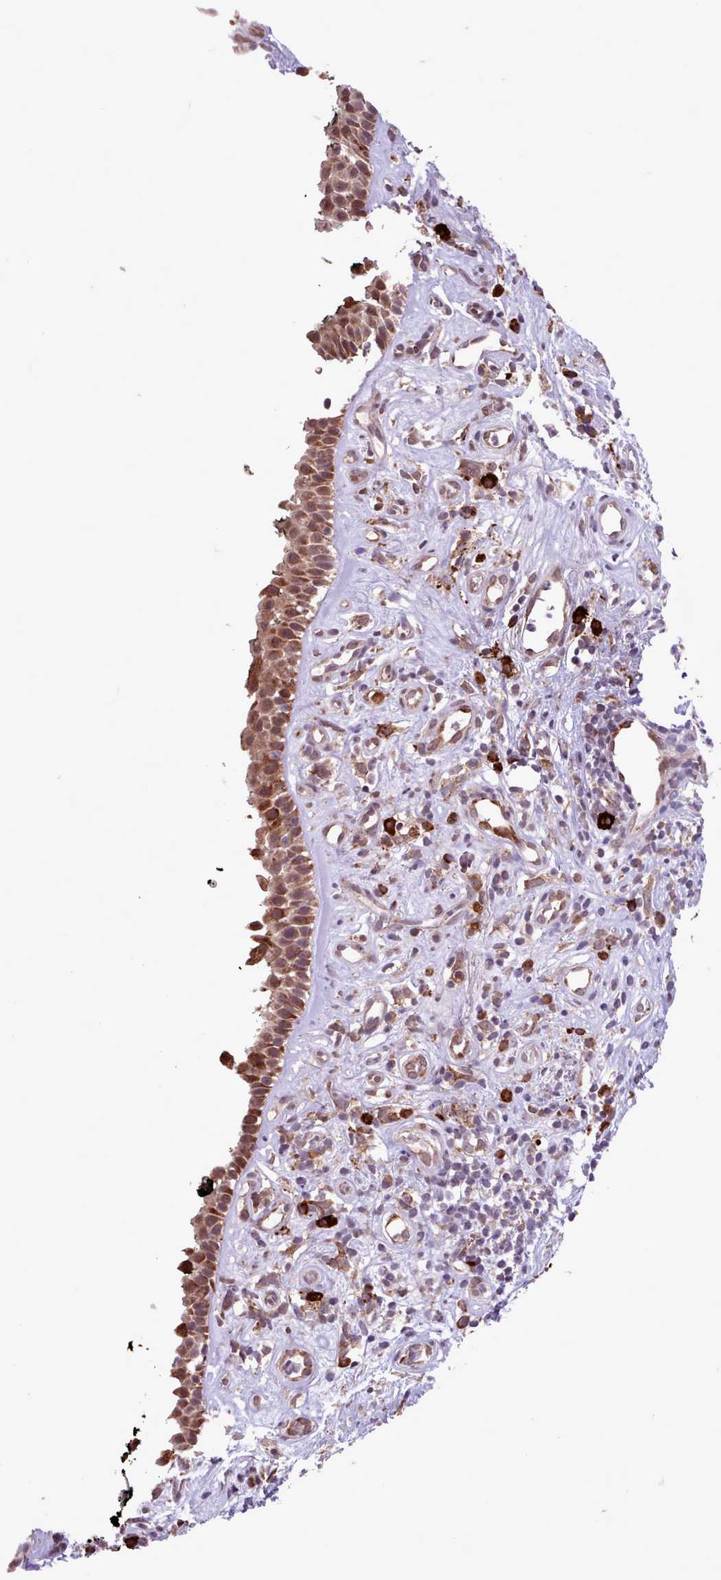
{"staining": {"intensity": "moderate", "quantity": ">75%", "location": "cytoplasmic/membranous"}, "tissue": "nasopharynx", "cell_type": "Respiratory epithelial cells", "image_type": "normal", "snomed": [{"axis": "morphology", "description": "Normal tissue, NOS"}, {"axis": "morphology", "description": "Squamous cell carcinoma, NOS"}, {"axis": "topography", "description": "Nasopharynx"}, {"axis": "topography", "description": "Head-Neck"}], "caption": "The photomicrograph reveals immunohistochemical staining of unremarkable nasopharynx. There is moderate cytoplasmic/membranous positivity is present in about >75% of respiratory epithelial cells. (Brightfield microscopy of DAB IHC at high magnification).", "gene": "TTLL3", "patient": {"sex": "male", "age": 85}}